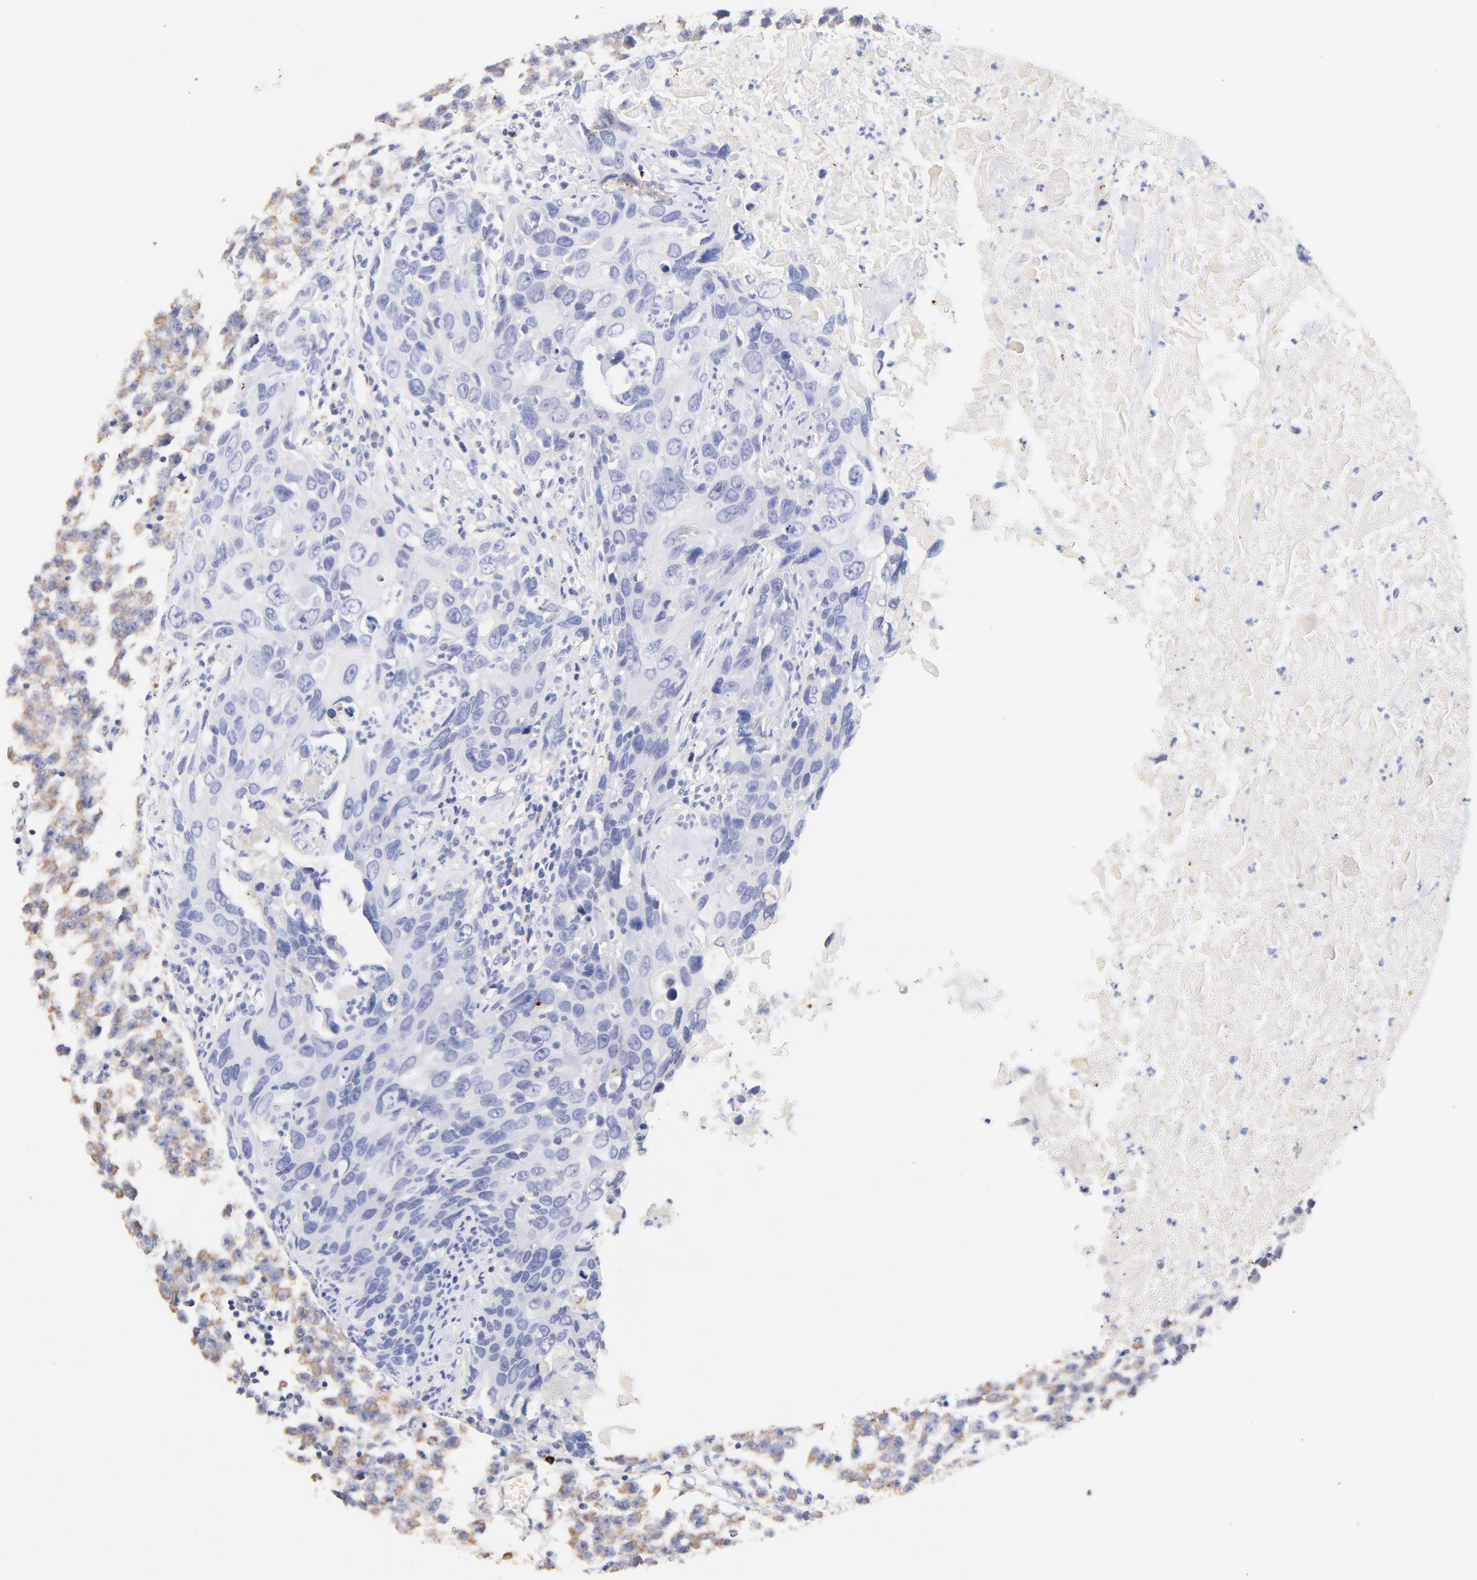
{"staining": {"intensity": "negative", "quantity": "none", "location": "none"}, "tissue": "urothelial cancer", "cell_type": "Tumor cells", "image_type": "cancer", "snomed": [{"axis": "morphology", "description": "Urothelial carcinoma, High grade"}, {"axis": "topography", "description": "Urinary bladder"}], "caption": "Tumor cells show no significant positivity in urothelial cancer. (DAB (3,3'-diaminobenzidine) immunohistochemistry (IHC), high magnification).", "gene": "IGLV7-43", "patient": {"sex": "male", "age": 71}}